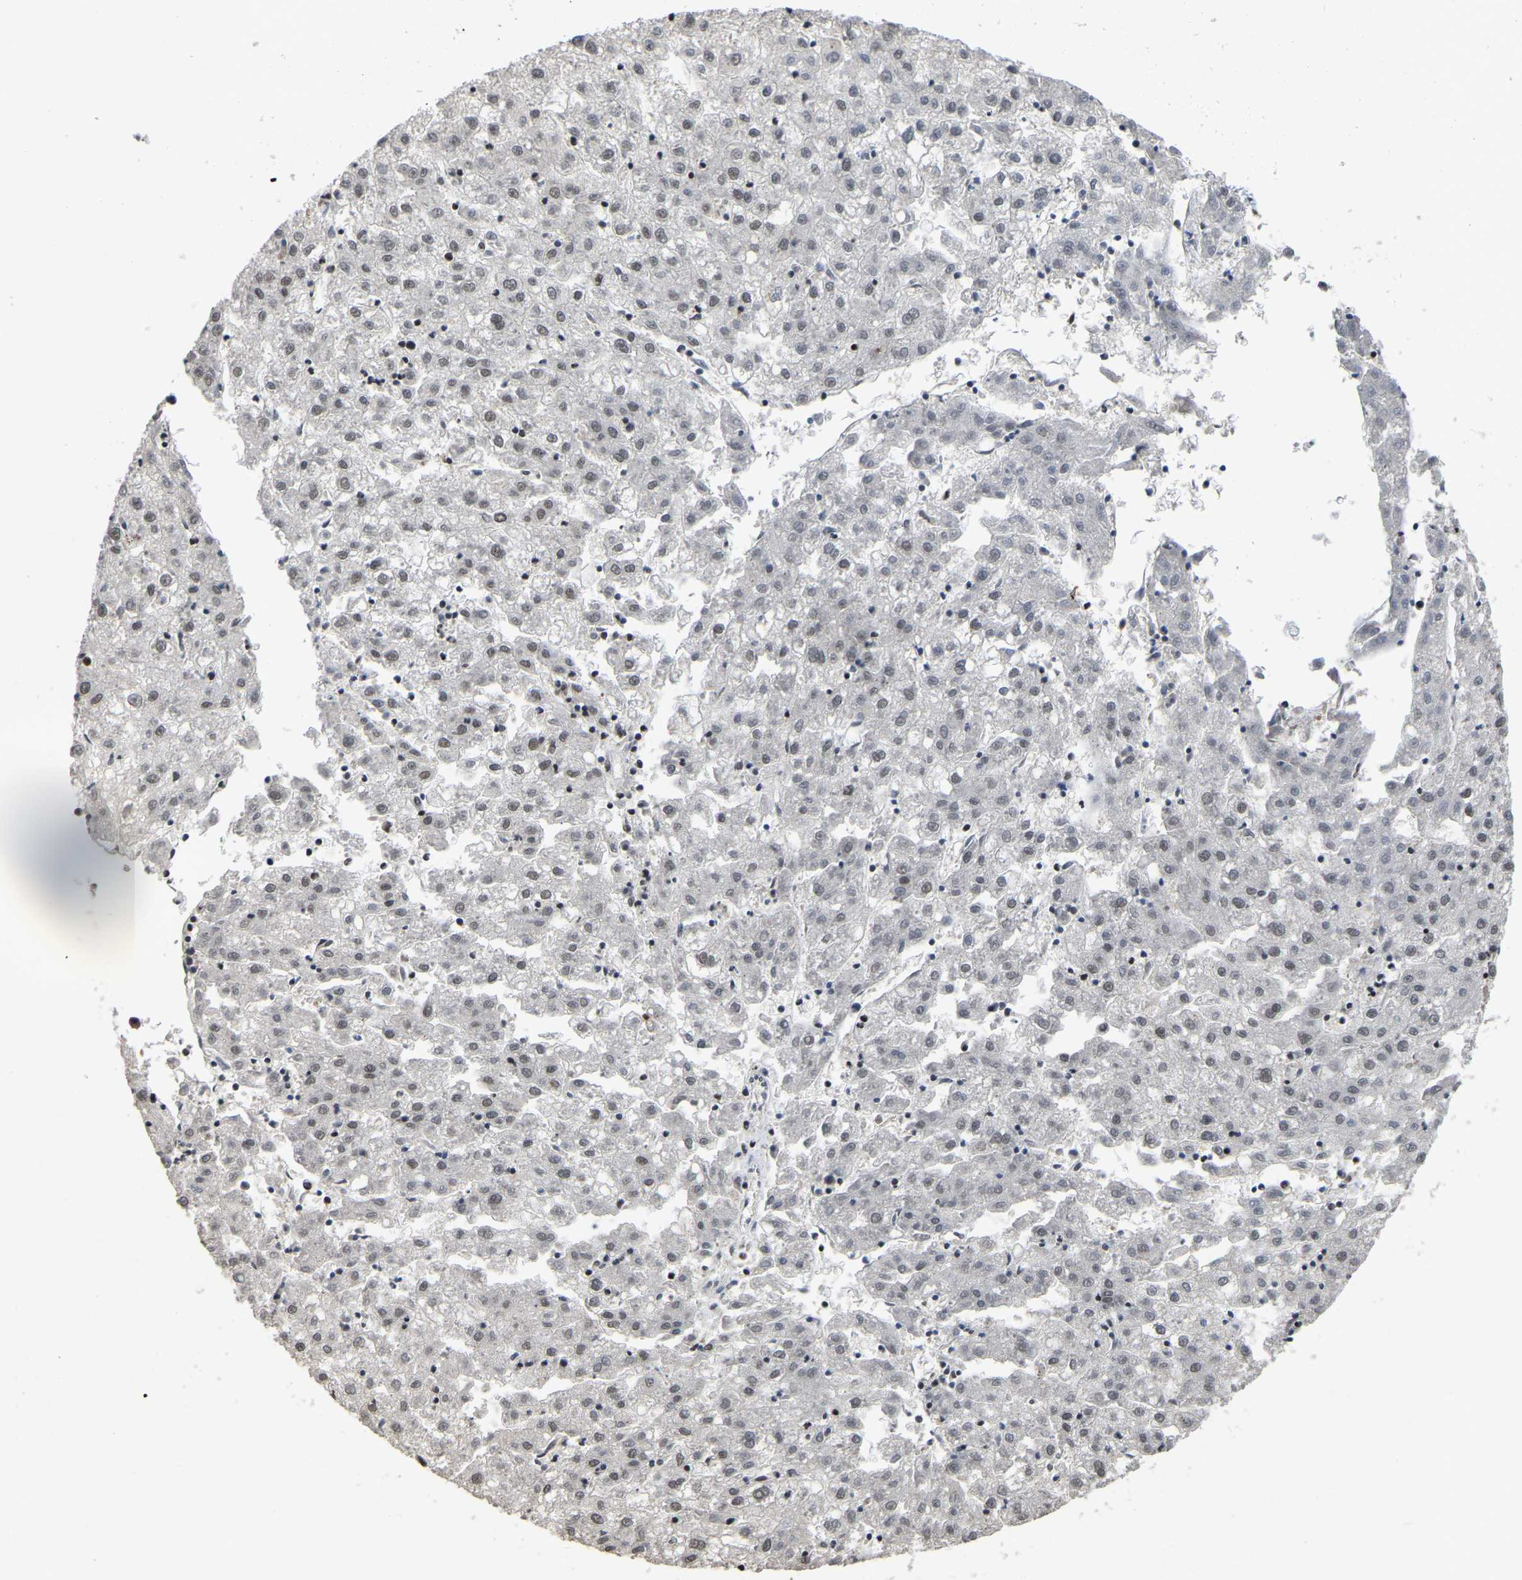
{"staining": {"intensity": "negative", "quantity": "none", "location": "none"}, "tissue": "liver cancer", "cell_type": "Tumor cells", "image_type": "cancer", "snomed": [{"axis": "morphology", "description": "Carcinoma, Hepatocellular, NOS"}, {"axis": "topography", "description": "Liver"}], "caption": "Tumor cells show no significant staining in liver cancer (hepatocellular carcinoma).", "gene": "TBL1XR1", "patient": {"sex": "male", "age": 72}}